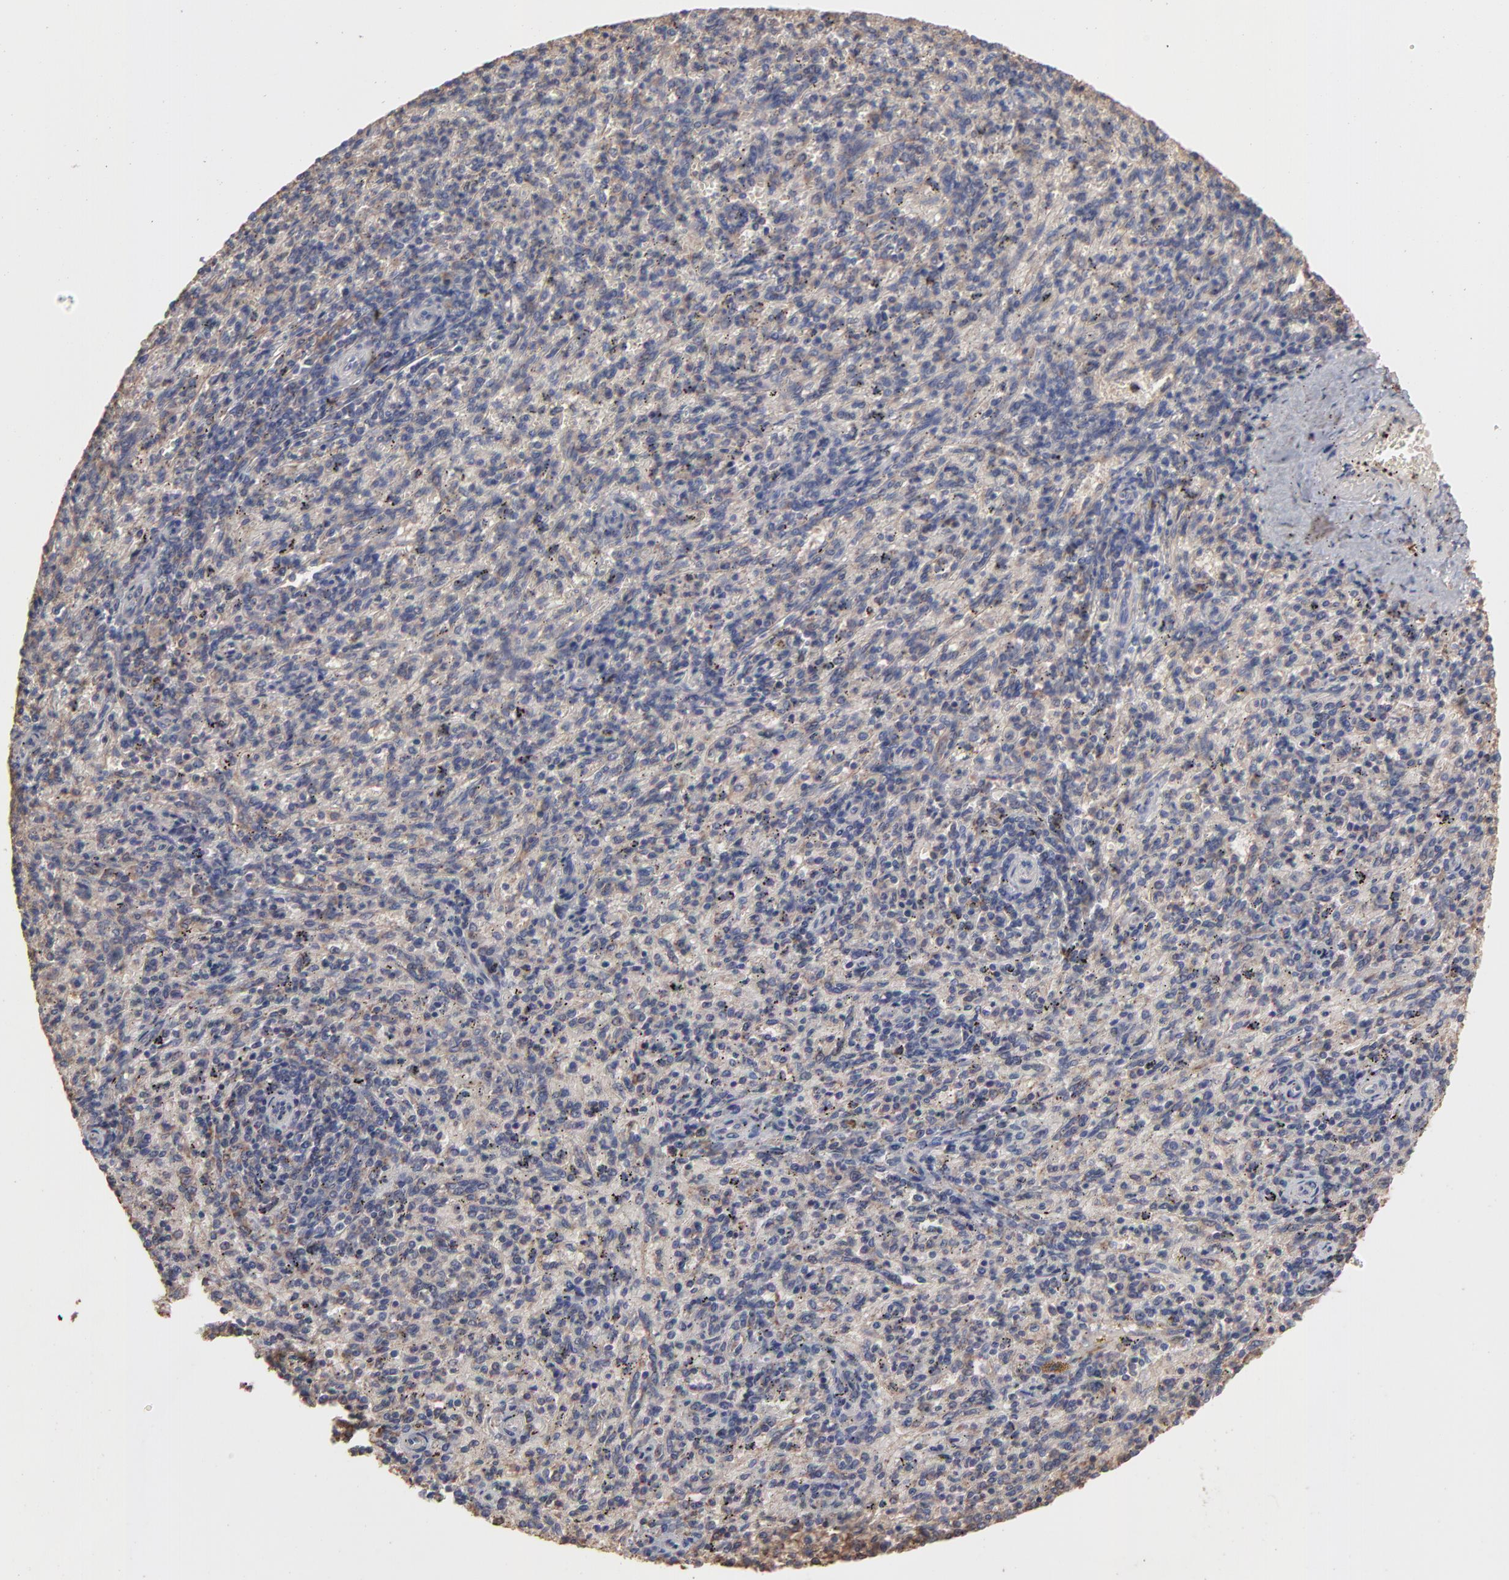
{"staining": {"intensity": "weak", "quantity": "25%-75%", "location": "cytoplasmic/membranous"}, "tissue": "spleen", "cell_type": "Cells in red pulp", "image_type": "normal", "snomed": [{"axis": "morphology", "description": "Normal tissue, NOS"}, {"axis": "topography", "description": "Spleen"}], "caption": "The micrograph displays staining of unremarkable spleen, revealing weak cytoplasmic/membranous protein expression (brown color) within cells in red pulp. (DAB IHC with brightfield microscopy, high magnification).", "gene": "TANGO2", "patient": {"sex": "female", "age": 10}}